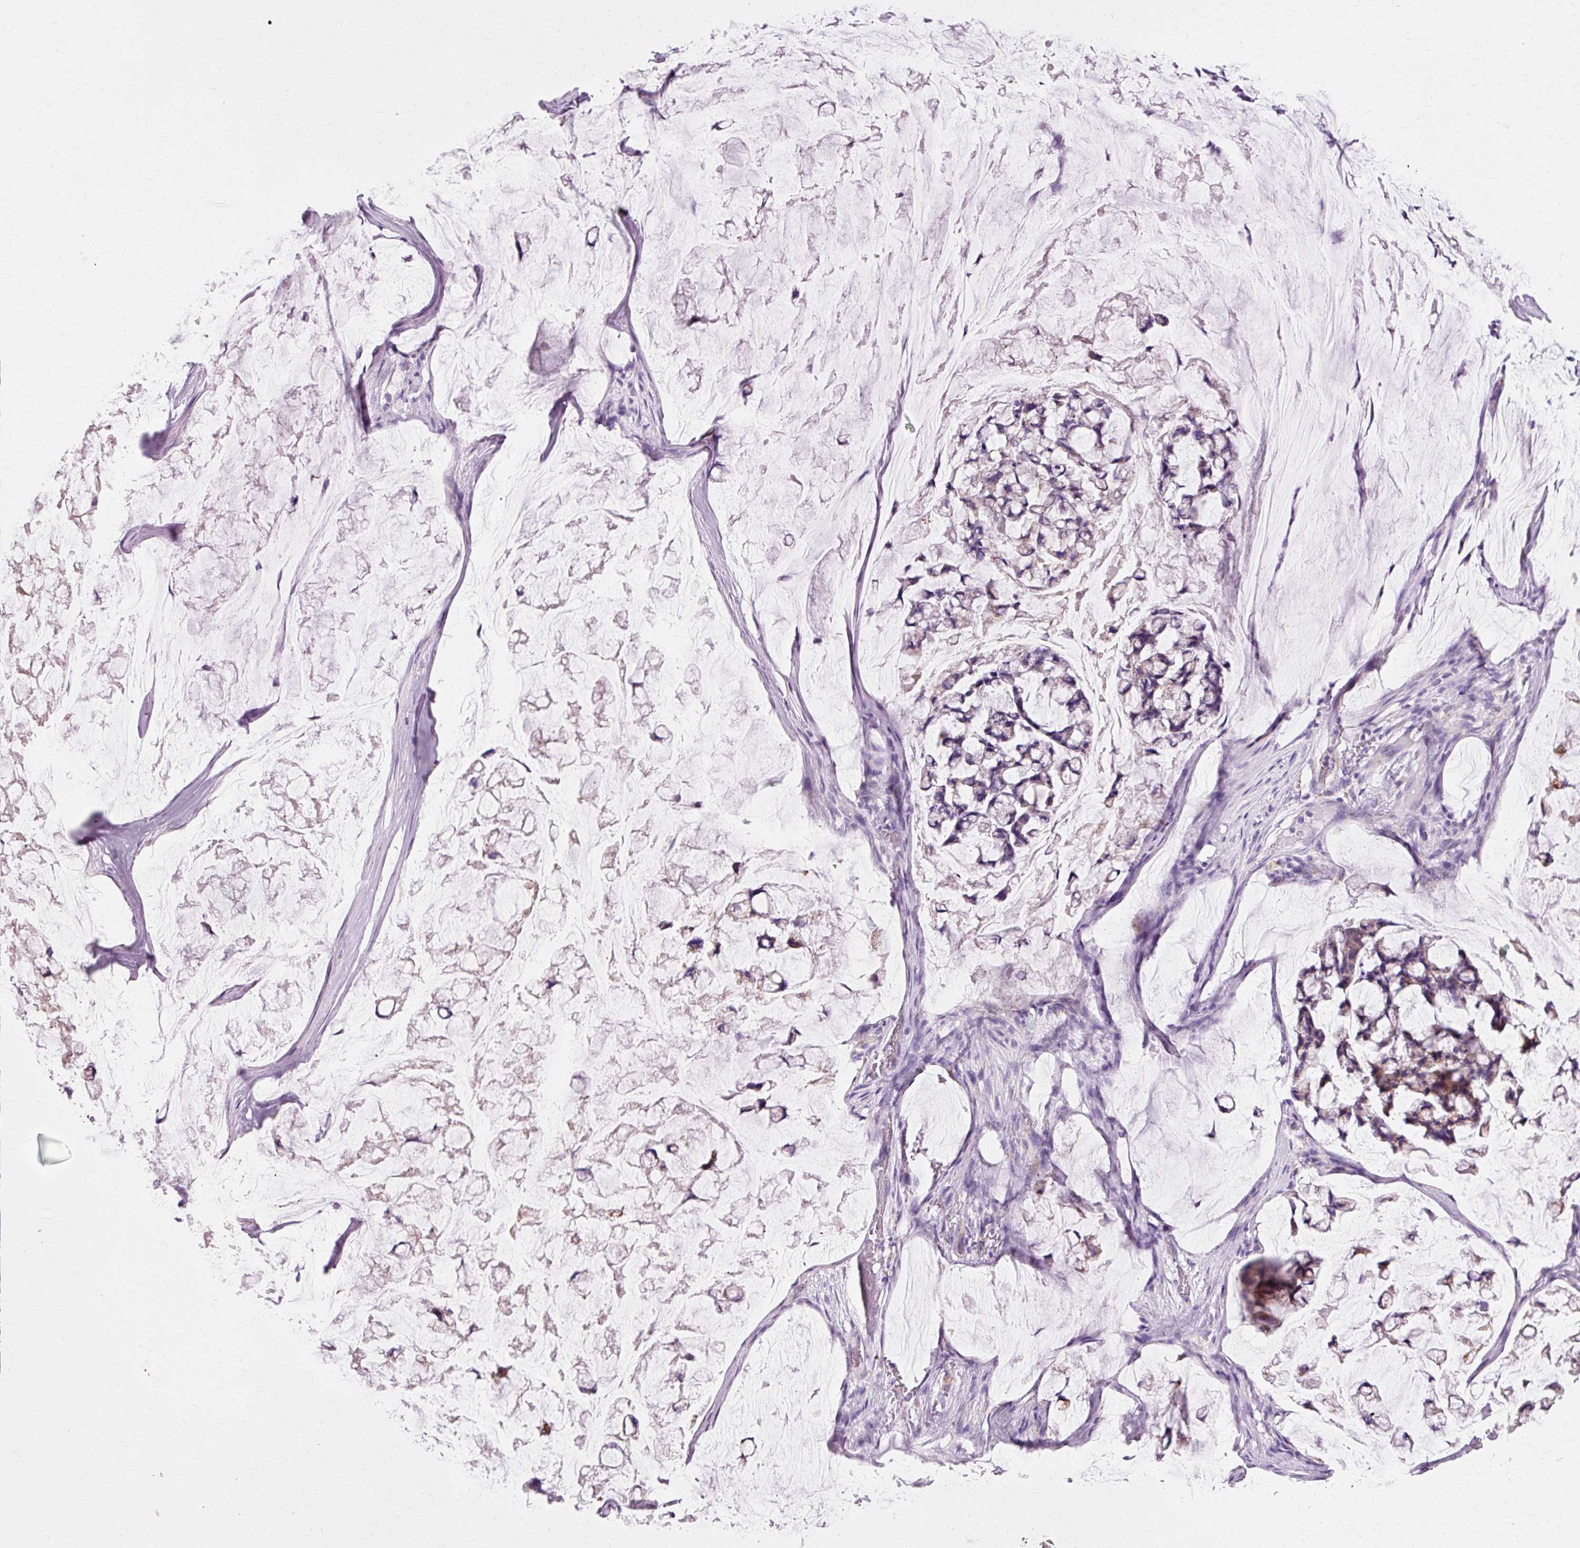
{"staining": {"intensity": "weak", "quantity": "<25%", "location": "cytoplasmic/membranous"}, "tissue": "stomach cancer", "cell_type": "Tumor cells", "image_type": "cancer", "snomed": [{"axis": "morphology", "description": "Adenocarcinoma, NOS"}, {"axis": "topography", "description": "Stomach, lower"}], "caption": "Adenocarcinoma (stomach) stained for a protein using IHC displays no staining tumor cells.", "gene": "ATP5PO", "patient": {"sex": "male", "age": 67}}